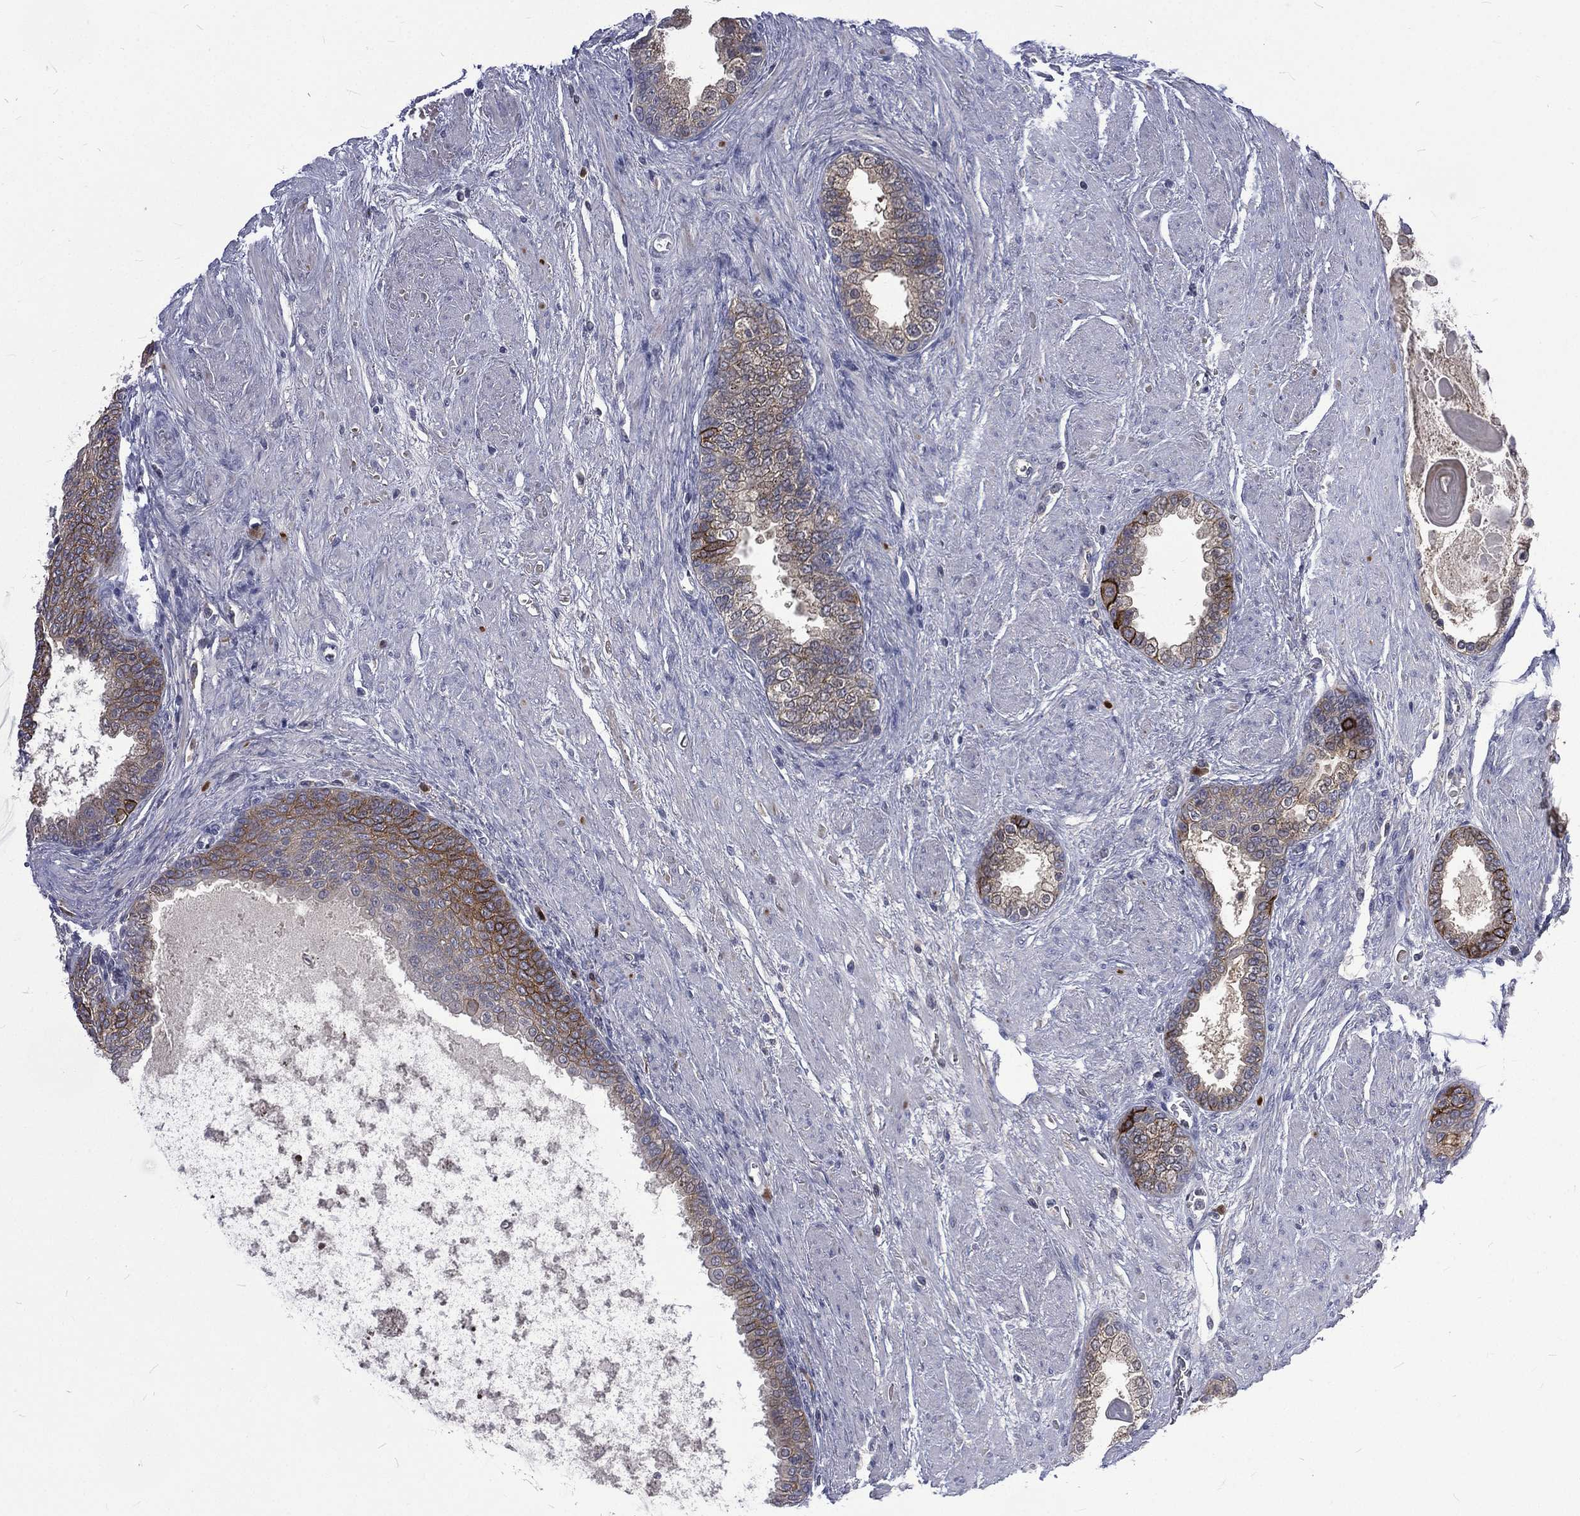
{"staining": {"intensity": "moderate", "quantity": "<25%", "location": "cytoplasmic/membranous"}, "tissue": "prostate cancer", "cell_type": "Tumor cells", "image_type": "cancer", "snomed": [{"axis": "morphology", "description": "Adenocarcinoma, NOS"}, {"axis": "topography", "description": "Prostate and seminal vesicle, NOS"}, {"axis": "topography", "description": "Prostate"}], "caption": "Protein analysis of prostate cancer (adenocarcinoma) tissue demonstrates moderate cytoplasmic/membranous staining in about <25% of tumor cells. (DAB = brown stain, brightfield microscopy at high magnification).", "gene": "CA12", "patient": {"sex": "male", "age": 62}}